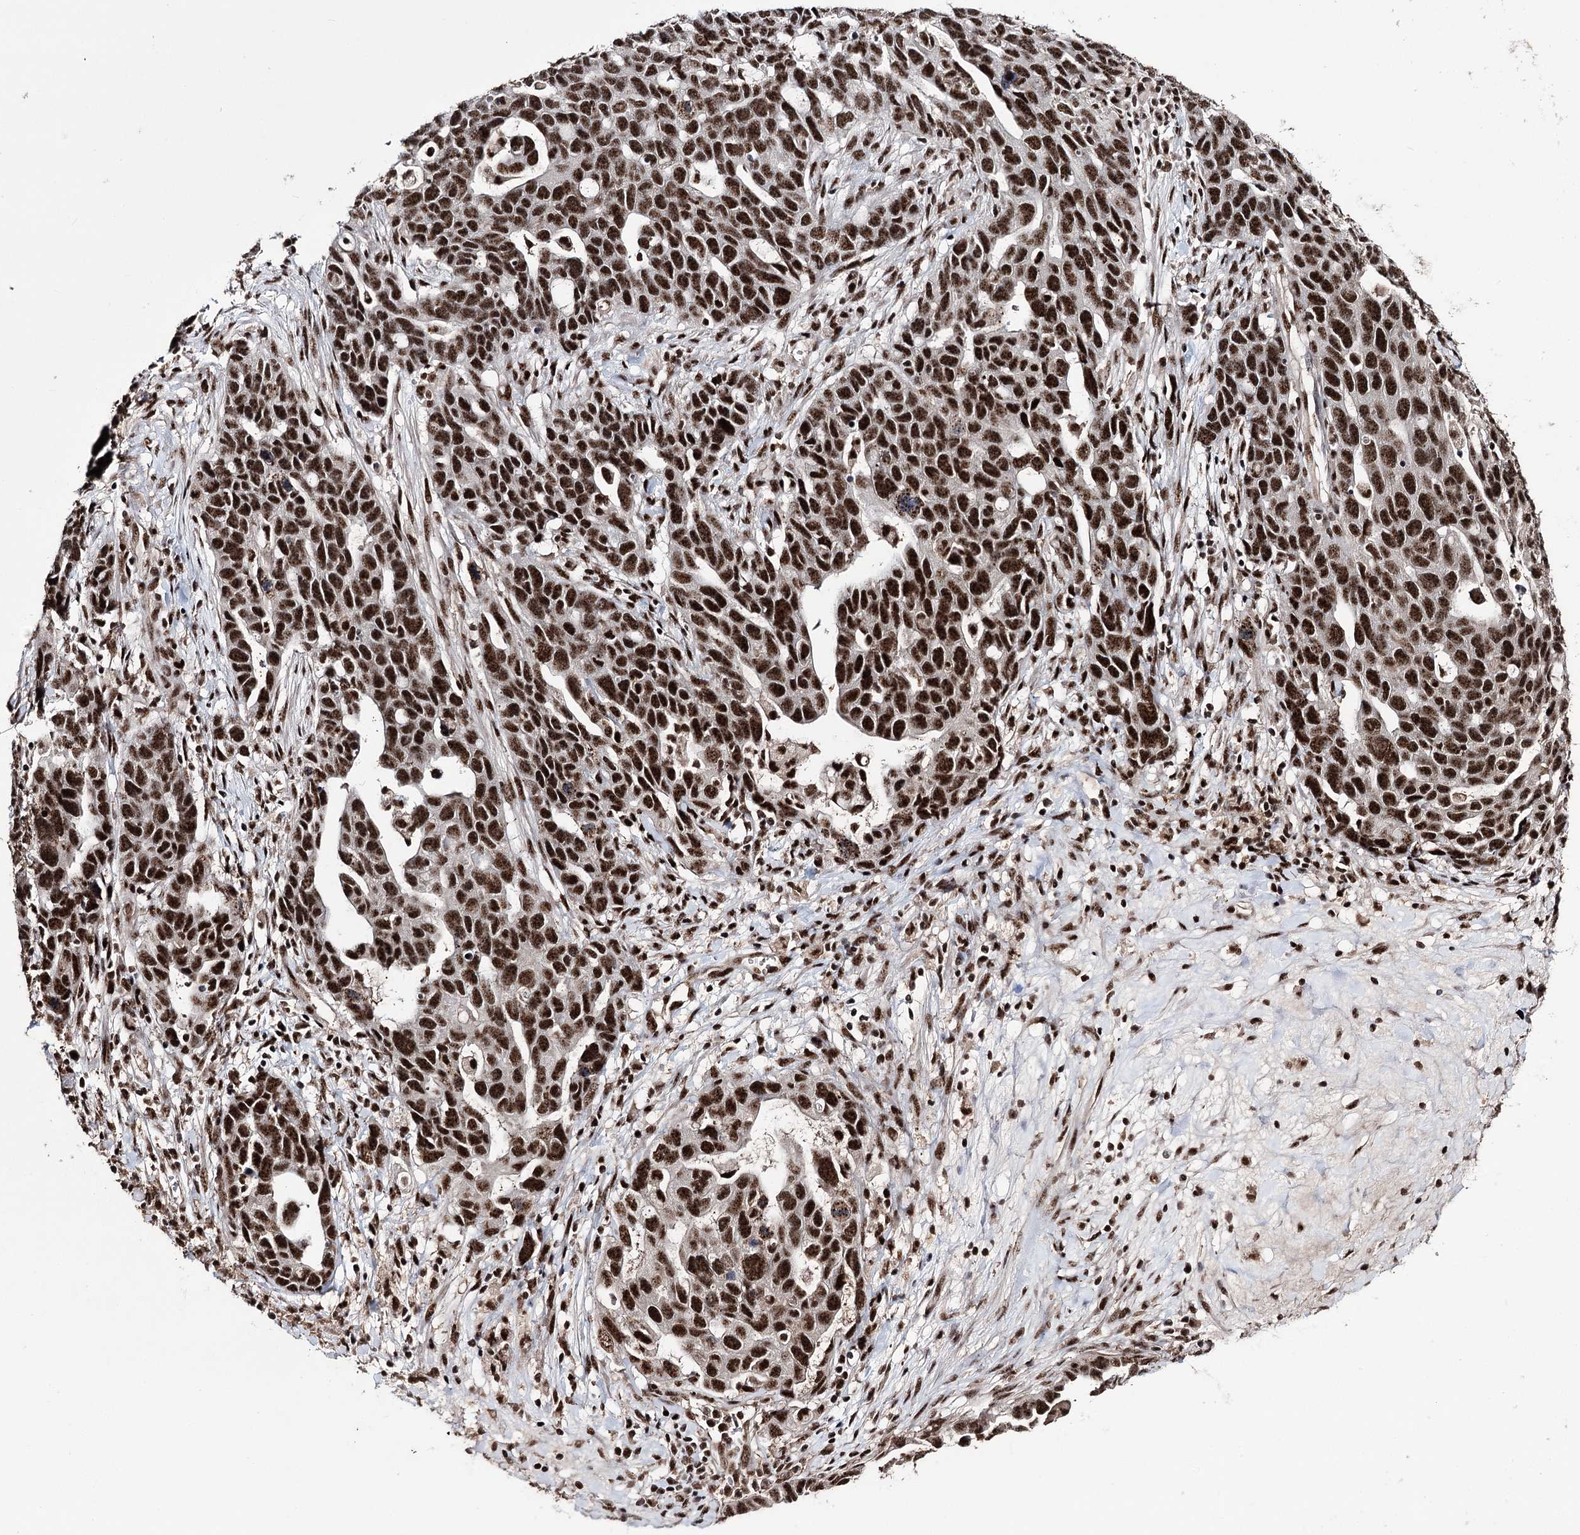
{"staining": {"intensity": "strong", "quantity": ">75%", "location": "nuclear"}, "tissue": "ovarian cancer", "cell_type": "Tumor cells", "image_type": "cancer", "snomed": [{"axis": "morphology", "description": "Cystadenocarcinoma, serous, NOS"}, {"axis": "topography", "description": "Ovary"}], "caption": "Immunohistochemical staining of ovarian cancer (serous cystadenocarcinoma) demonstrates strong nuclear protein staining in about >75% of tumor cells.", "gene": "PRPF40A", "patient": {"sex": "female", "age": 54}}